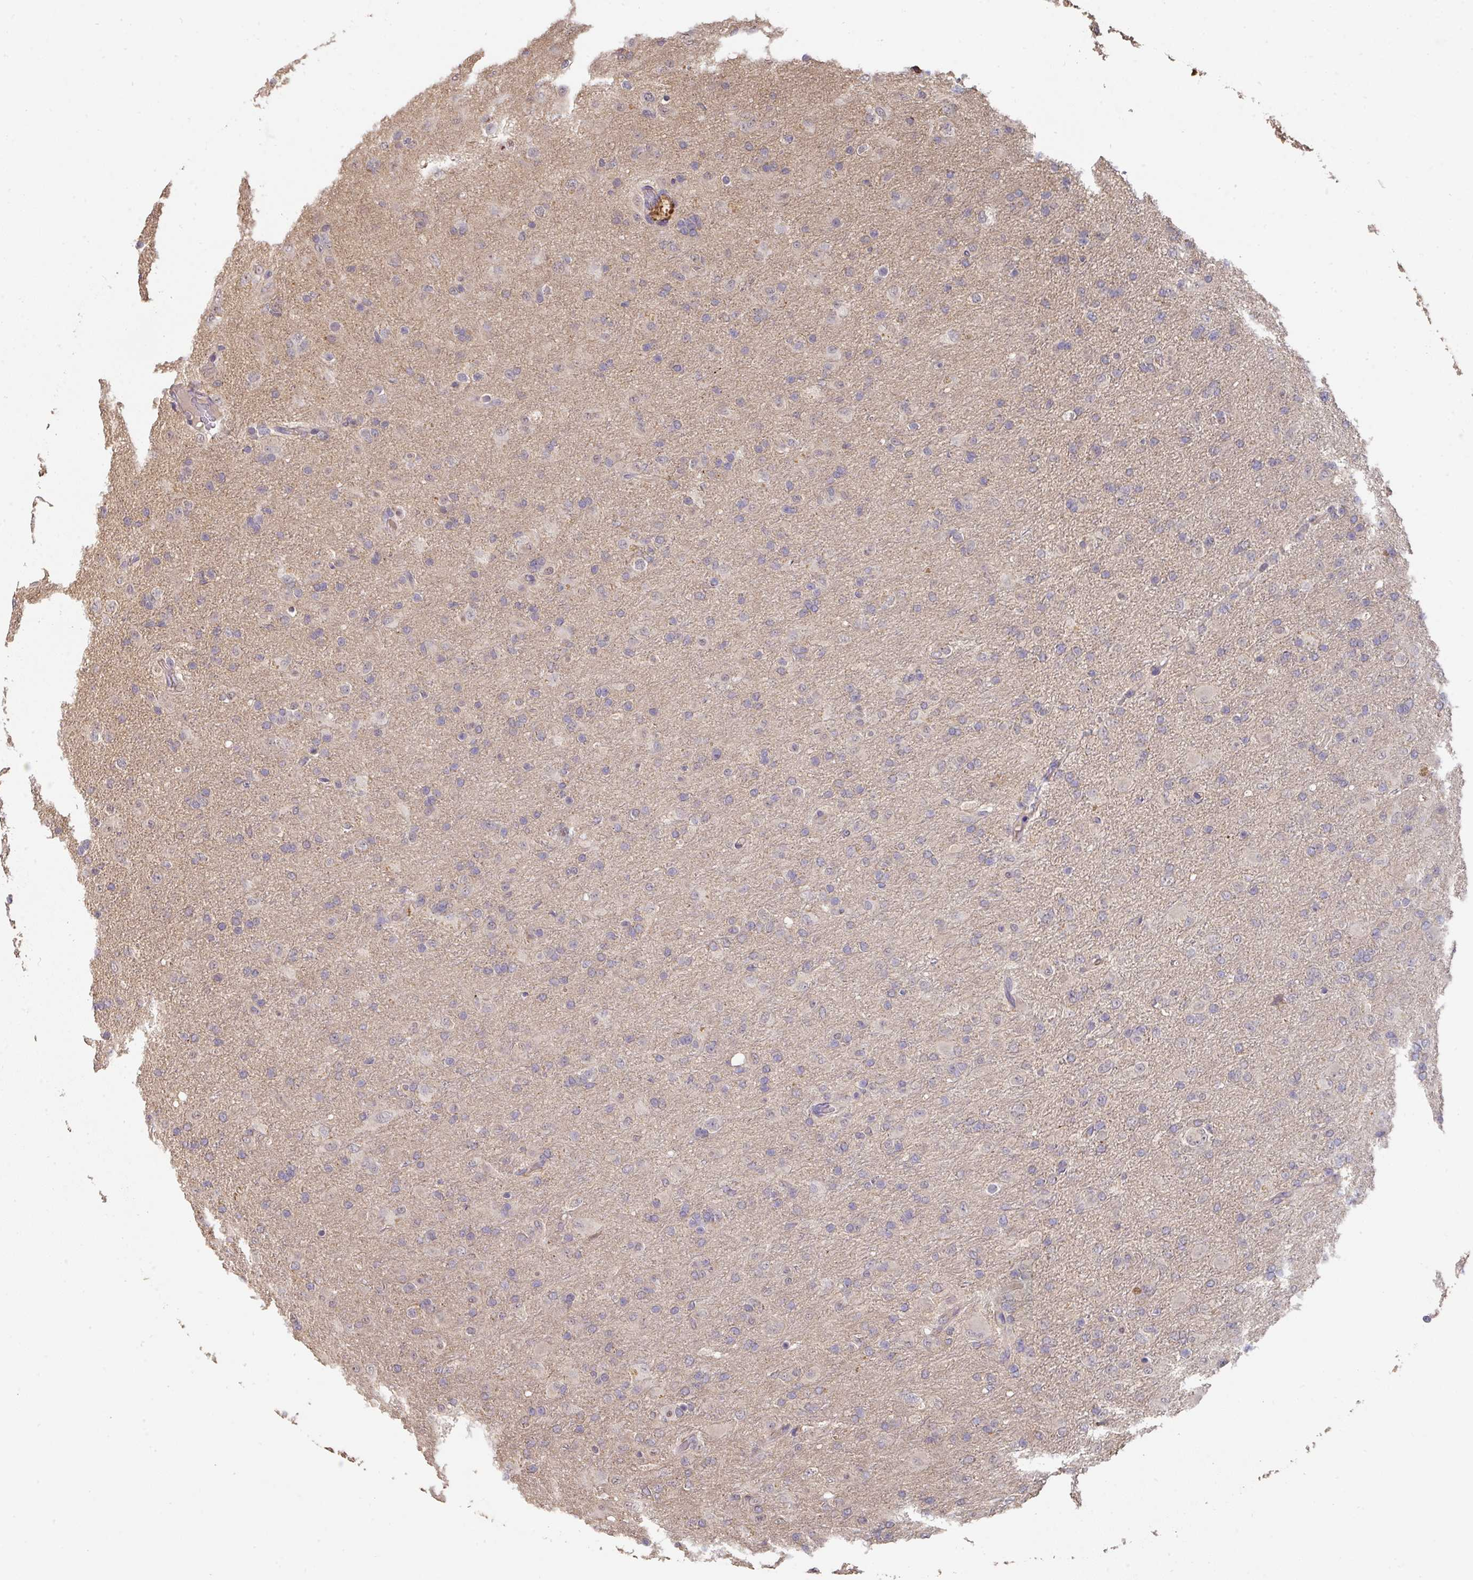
{"staining": {"intensity": "negative", "quantity": "none", "location": "none"}, "tissue": "glioma", "cell_type": "Tumor cells", "image_type": "cancer", "snomed": [{"axis": "morphology", "description": "Glioma, malignant, Low grade"}, {"axis": "topography", "description": "Brain"}], "caption": "This is a histopathology image of immunohistochemistry staining of glioma, which shows no expression in tumor cells.", "gene": "ACVR2B", "patient": {"sex": "male", "age": 65}}